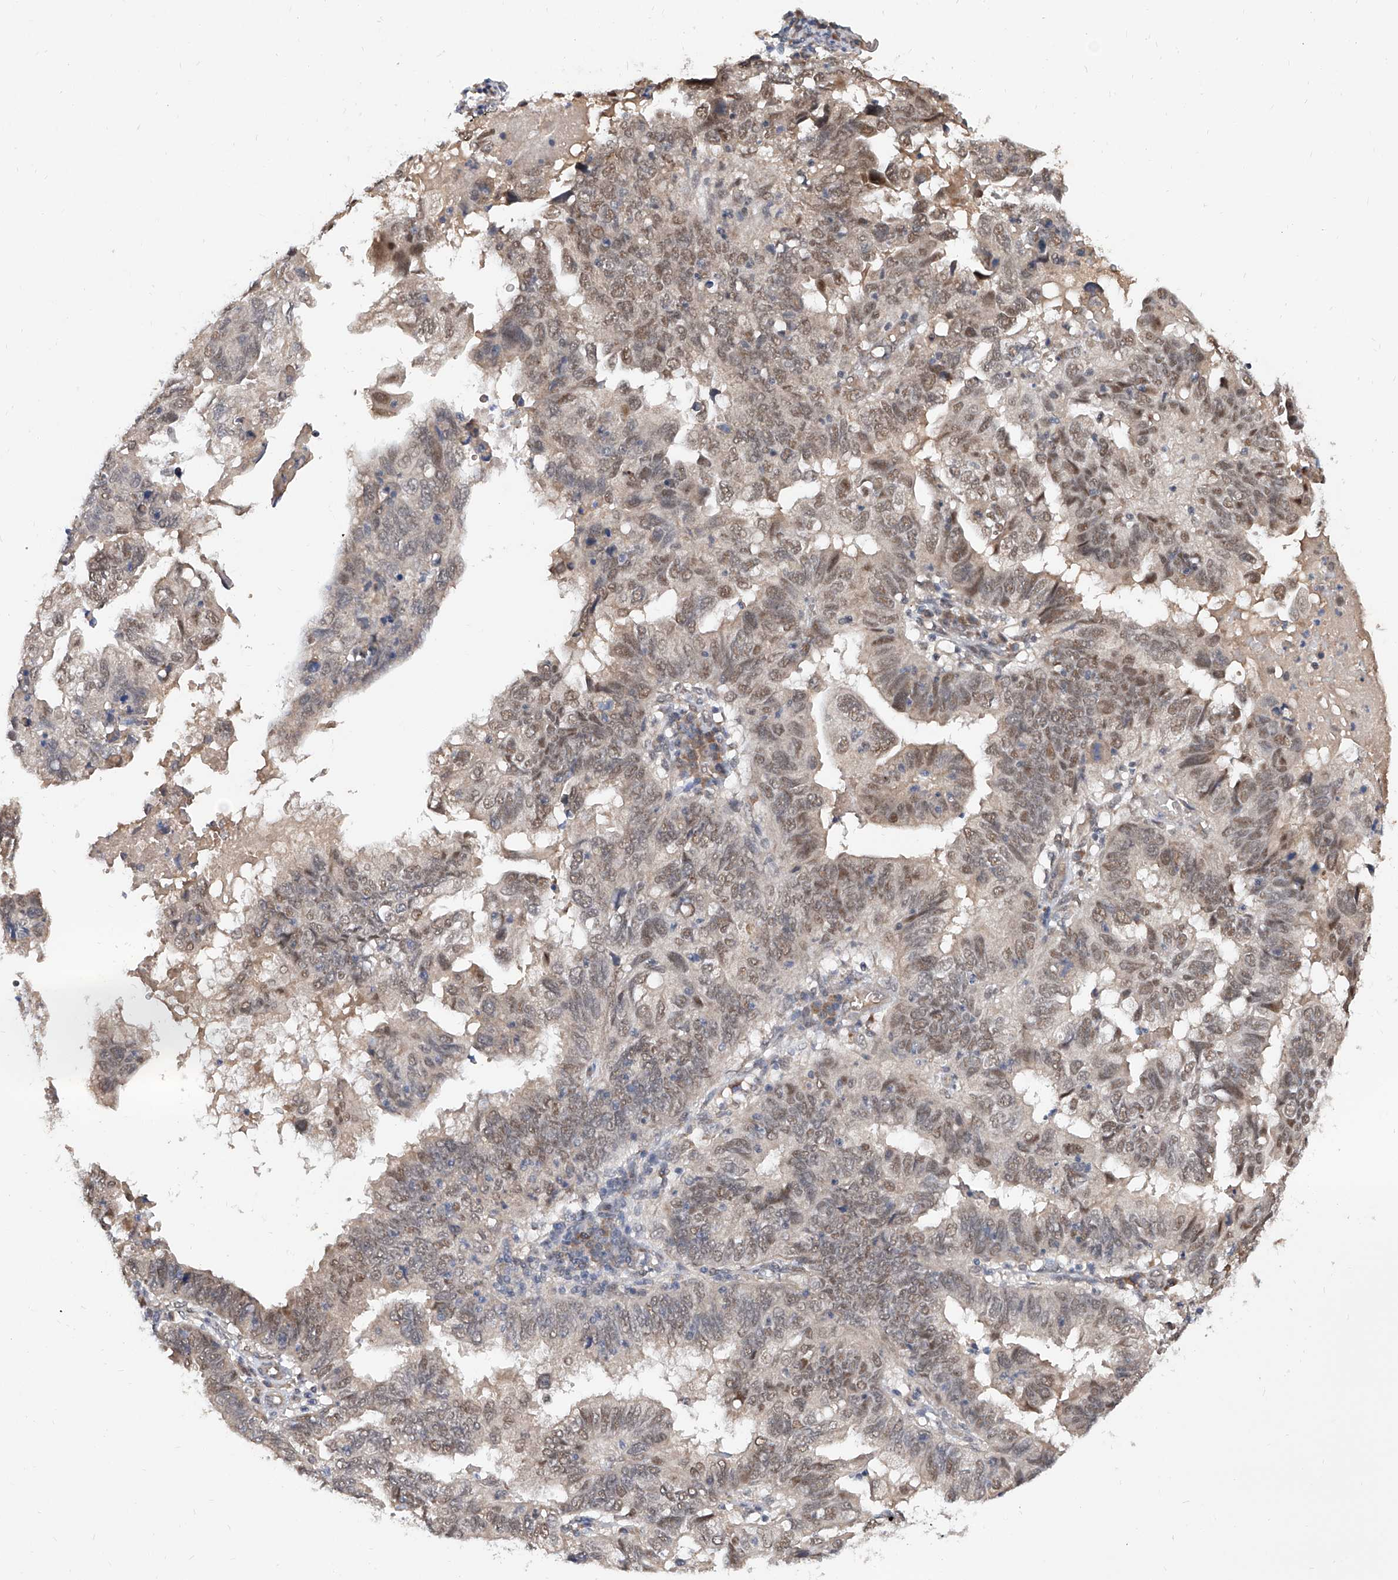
{"staining": {"intensity": "moderate", "quantity": "25%-75%", "location": "nuclear"}, "tissue": "endometrial cancer", "cell_type": "Tumor cells", "image_type": "cancer", "snomed": [{"axis": "morphology", "description": "Adenocarcinoma, NOS"}, {"axis": "topography", "description": "Uterus"}], "caption": "Immunohistochemical staining of adenocarcinoma (endometrial) exhibits medium levels of moderate nuclear positivity in about 25%-75% of tumor cells.", "gene": "CARMIL3", "patient": {"sex": "female", "age": 77}}